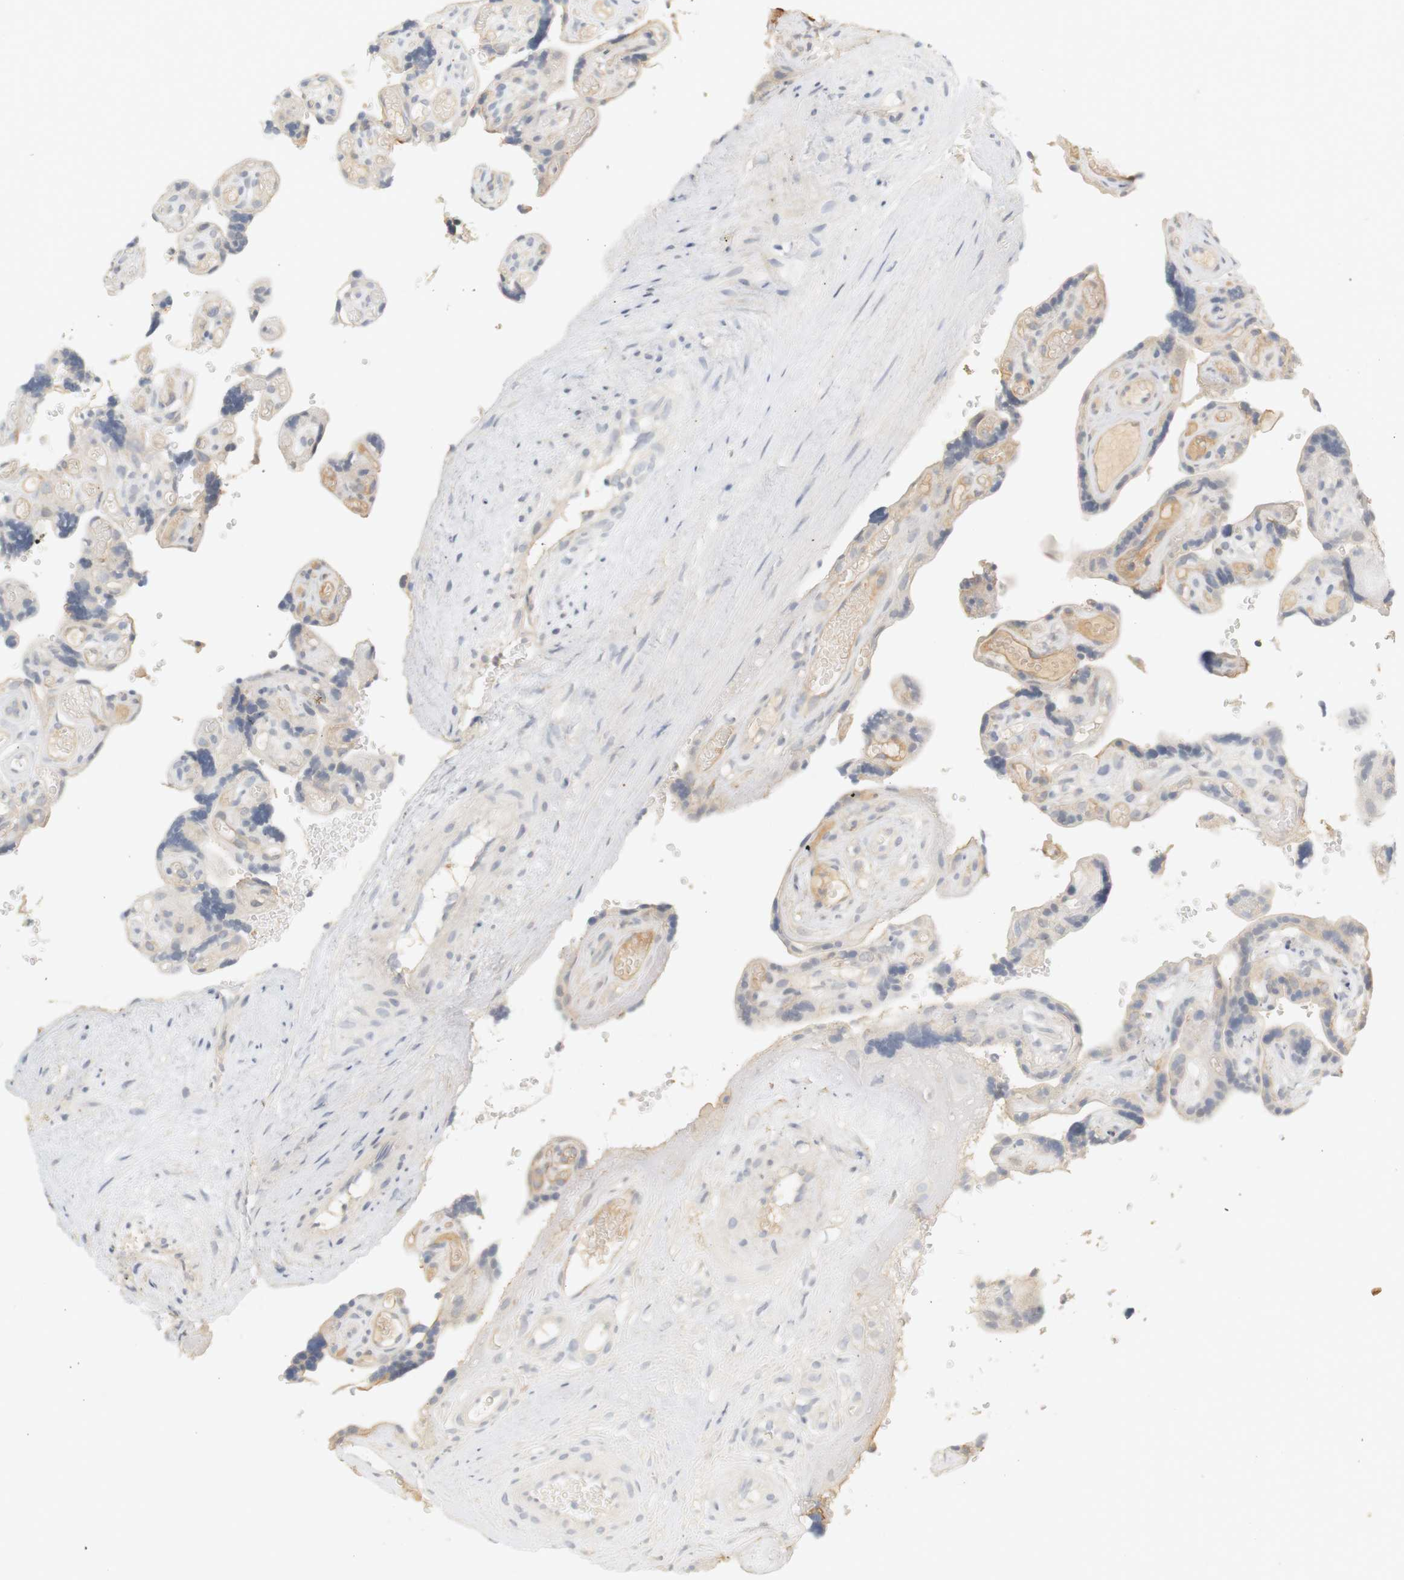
{"staining": {"intensity": "weak", "quantity": ">75%", "location": "cytoplasmic/membranous"}, "tissue": "placenta", "cell_type": "Decidual cells", "image_type": "normal", "snomed": [{"axis": "morphology", "description": "Normal tissue, NOS"}, {"axis": "topography", "description": "Placenta"}], "caption": "A brown stain shows weak cytoplasmic/membranous positivity of a protein in decidual cells of unremarkable placenta. (IHC, brightfield microscopy, high magnification).", "gene": "RTN3", "patient": {"sex": "female", "age": 30}}